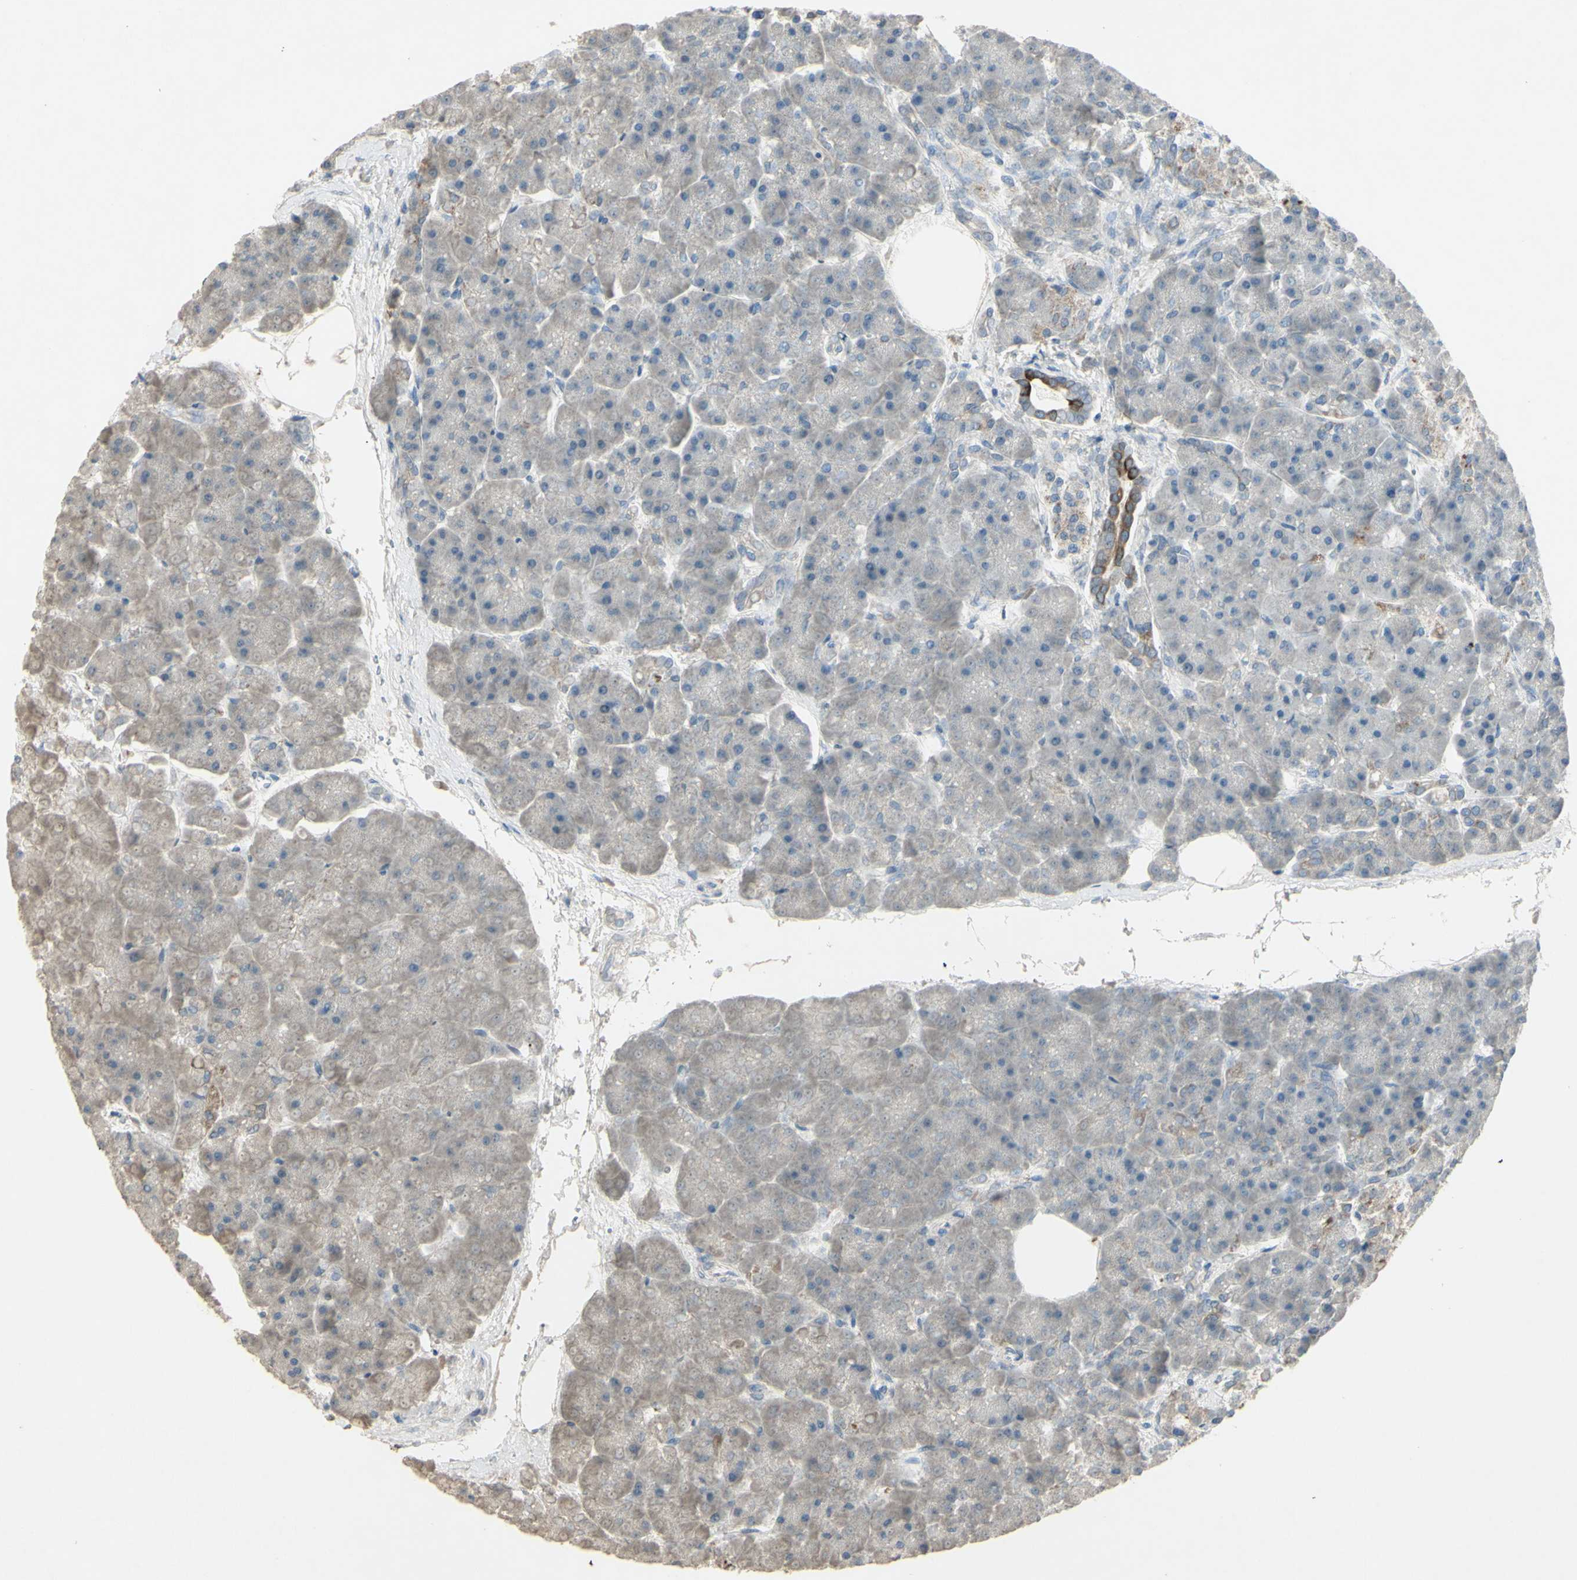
{"staining": {"intensity": "weak", "quantity": "<25%", "location": "cytoplasmic/membranous"}, "tissue": "pancreas", "cell_type": "Exocrine glandular cells", "image_type": "normal", "snomed": [{"axis": "morphology", "description": "Normal tissue, NOS"}, {"axis": "topography", "description": "Pancreas"}], "caption": "Immunohistochemistry (IHC) of benign human pancreas exhibits no staining in exocrine glandular cells. The staining is performed using DAB brown chromogen with nuclei counter-stained in using hematoxylin.", "gene": "TIMM21", "patient": {"sex": "female", "age": 70}}